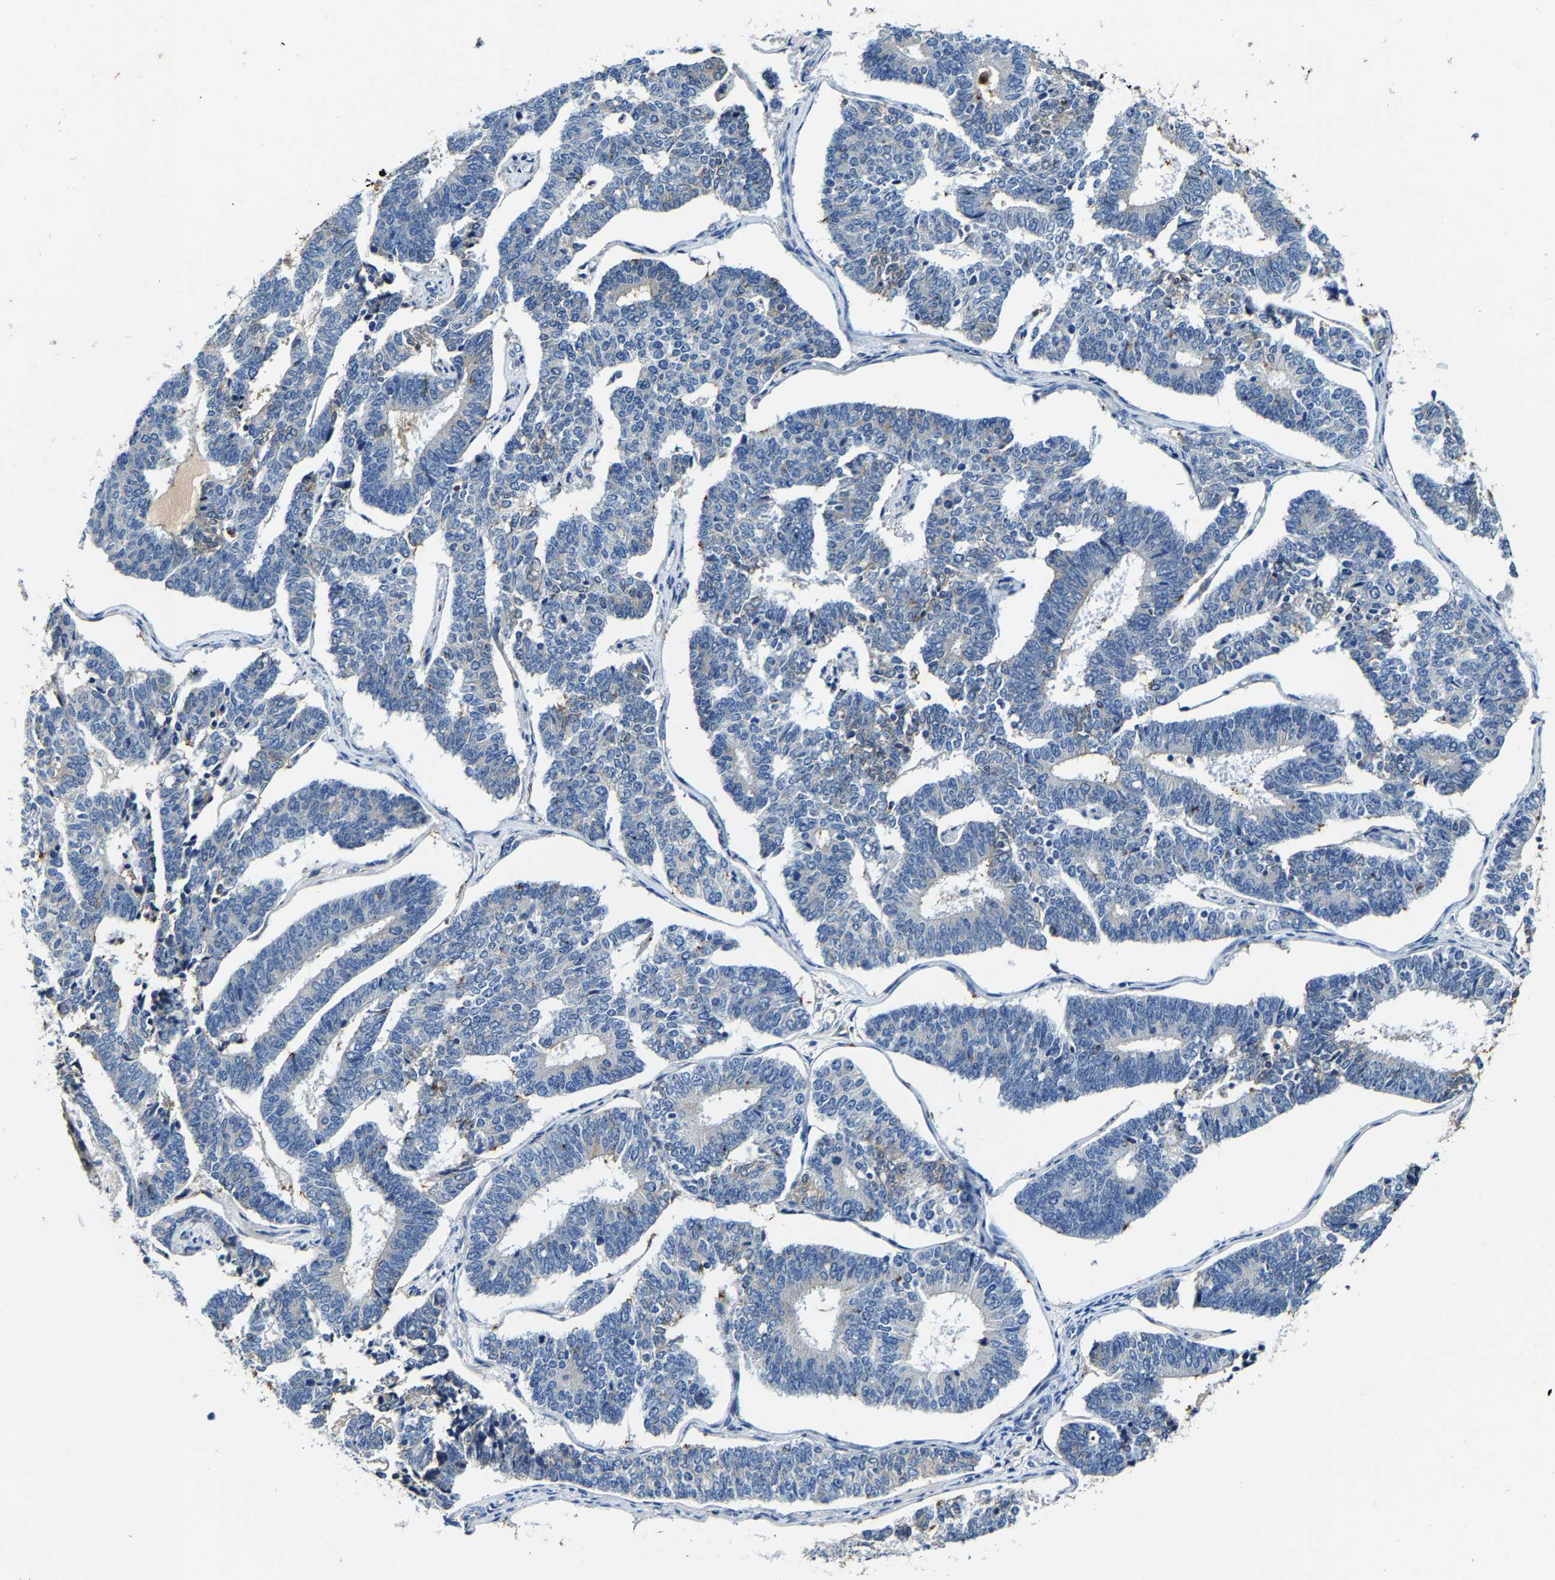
{"staining": {"intensity": "negative", "quantity": "none", "location": "none"}, "tissue": "endometrial cancer", "cell_type": "Tumor cells", "image_type": "cancer", "snomed": [{"axis": "morphology", "description": "Adenocarcinoma, NOS"}, {"axis": "topography", "description": "Endometrium"}], "caption": "IHC histopathology image of adenocarcinoma (endometrial) stained for a protein (brown), which displays no staining in tumor cells.", "gene": "SLC25A25", "patient": {"sex": "female", "age": 70}}